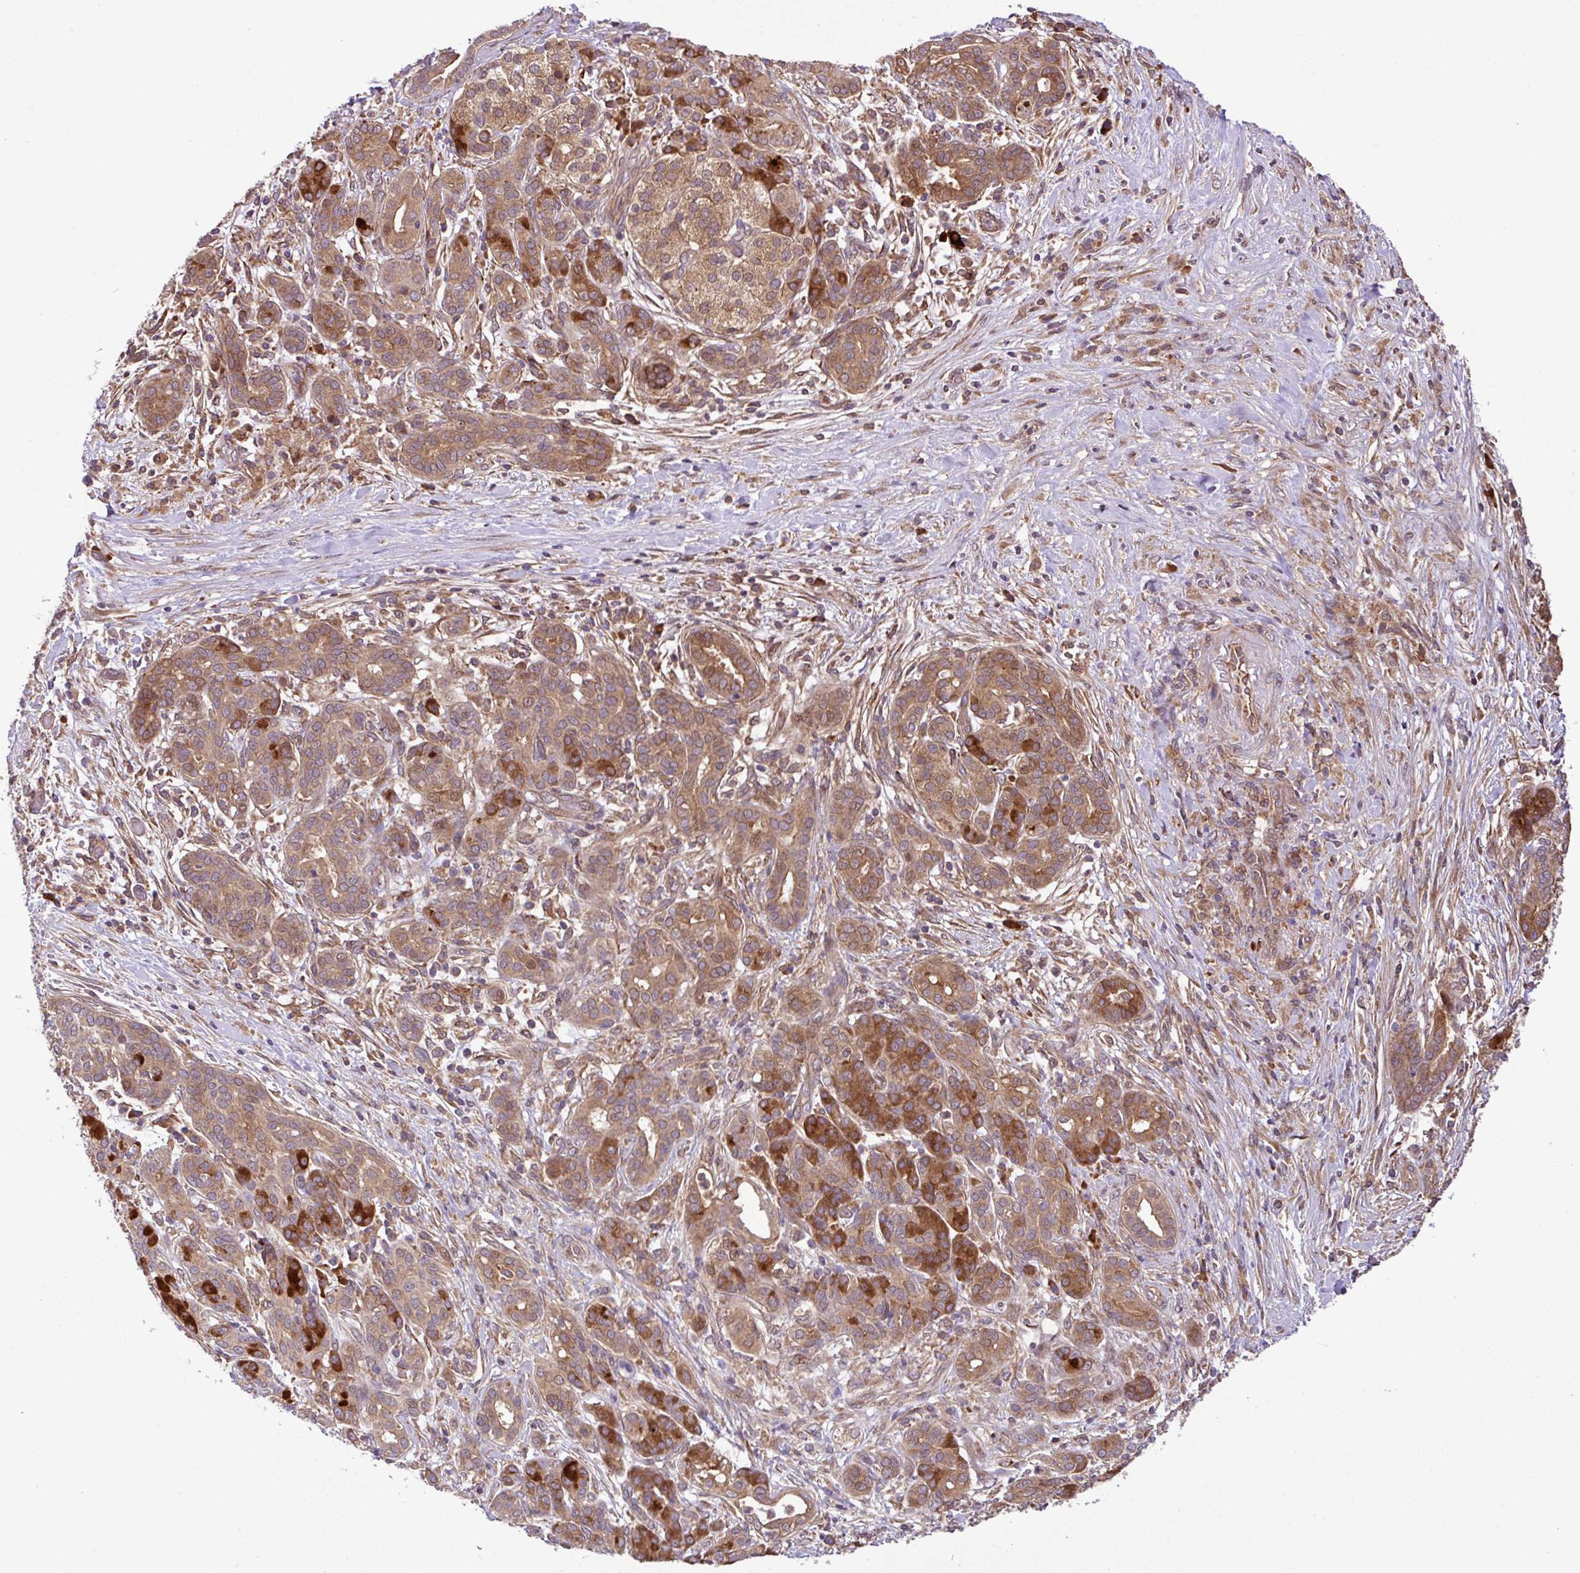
{"staining": {"intensity": "moderate", "quantity": ">75%", "location": "cytoplasmic/membranous"}, "tissue": "pancreatic cancer", "cell_type": "Tumor cells", "image_type": "cancer", "snomed": [{"axis": "morphology", "description": "Adenocarcinoma, NOS"}, {"axis": "topography", "description": "Pancreas"}], "caption": "Adenocarcinoma (pancreatic) tissue exhibits moderate cytoplasmic/membranous expression in approximately >75% of tumor cells, visualized by immunohistochemistry.", "gene": "DLGAP4", "patient": {"sex": "male", "age": 44}}